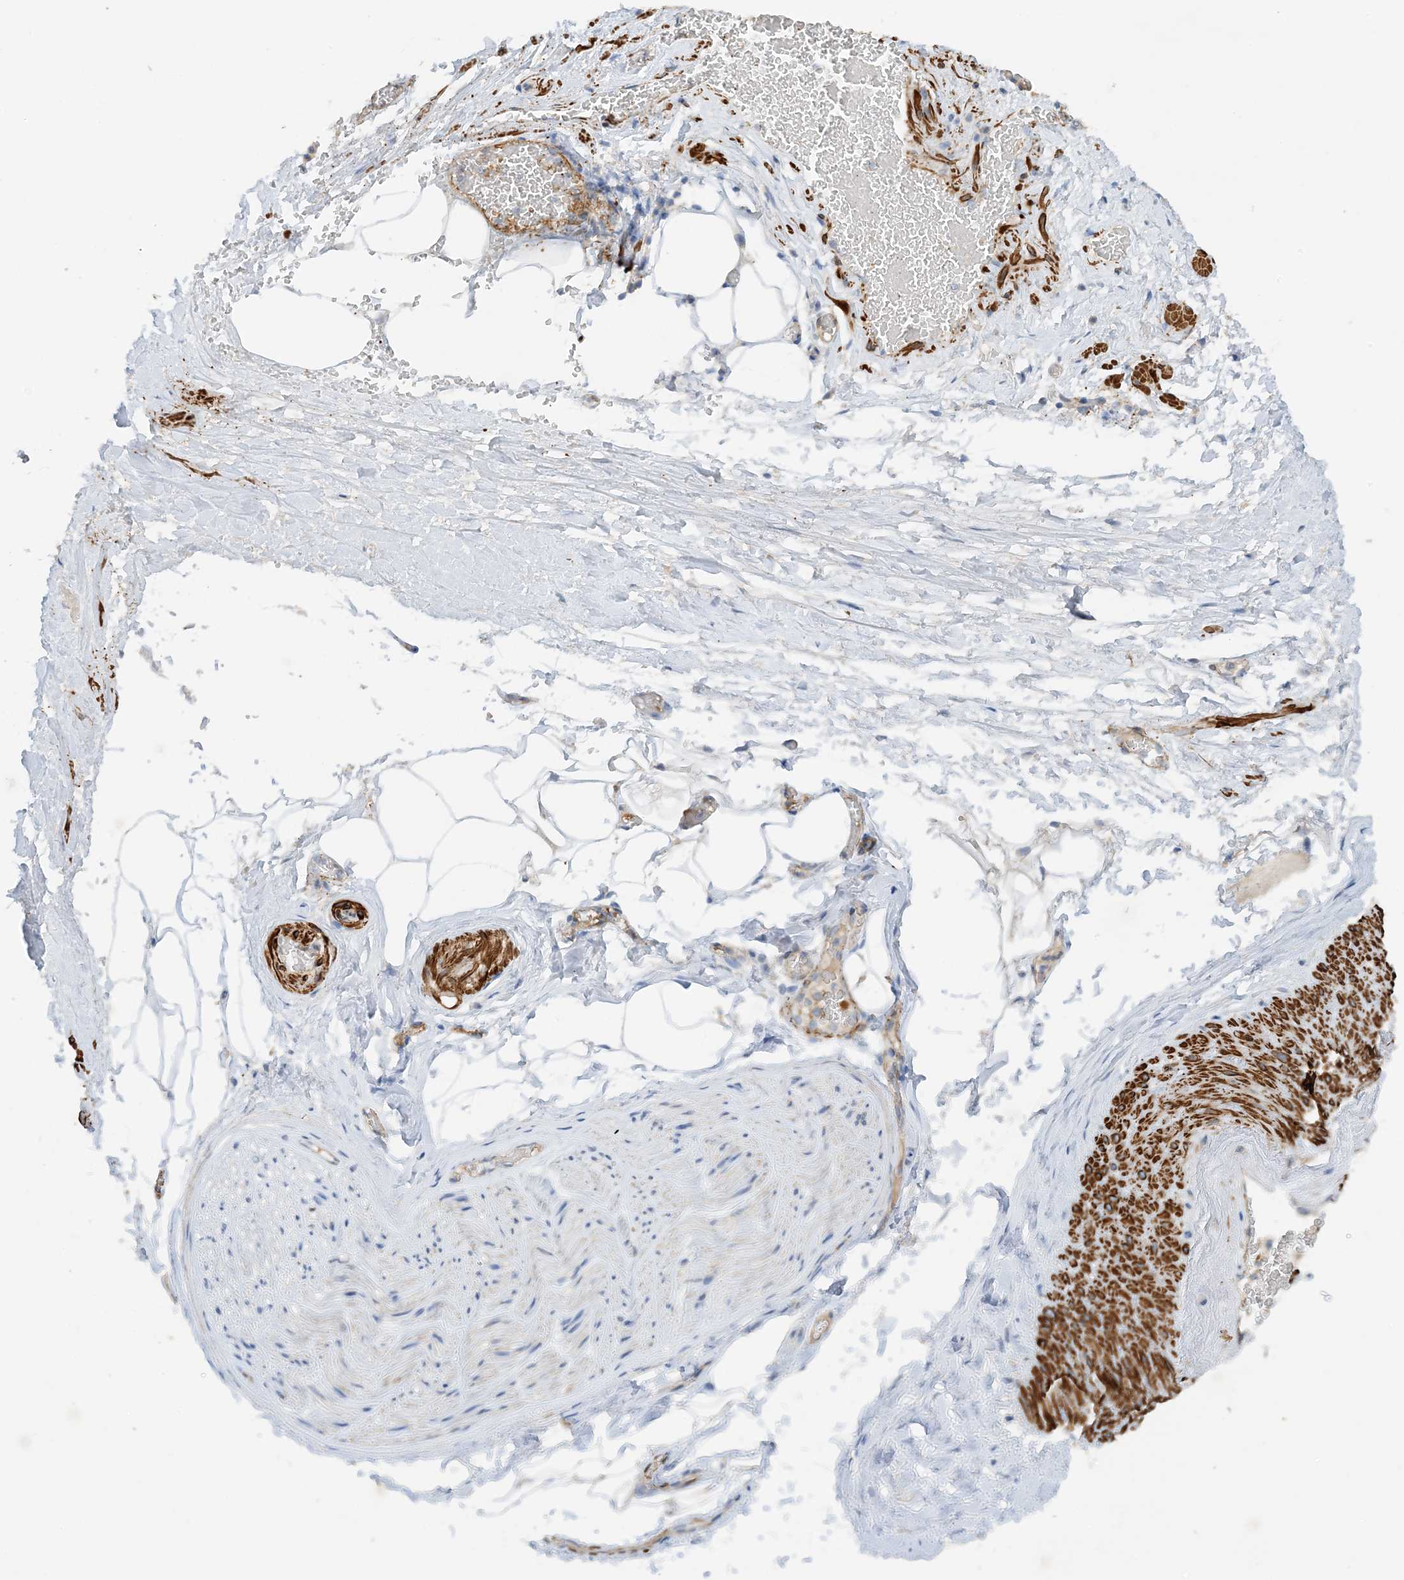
{"staining": {"intensity": "negative", "quantity": "none", "location": "none"}, "tissue": "adipose tissue", "cell_type": "Adipocytes", "image_type": "normal", "snomed": [{"axis": "morphology", "description": "Normal tissue, NOS"}, {"axis": "morphology", "description": "Adenocarcinoma, Low grade"}, {"axis": "topography", "description": "Prostate"}, {"axis": "topography", "description": "Peripheral nerve tissue"}], "caption": "Immunohistochemistry of benign human adipose tissue exhibits no positivity in adipocytes.", "gene": "KIFBP", "patient": {"sex": "male", "age": 63}}